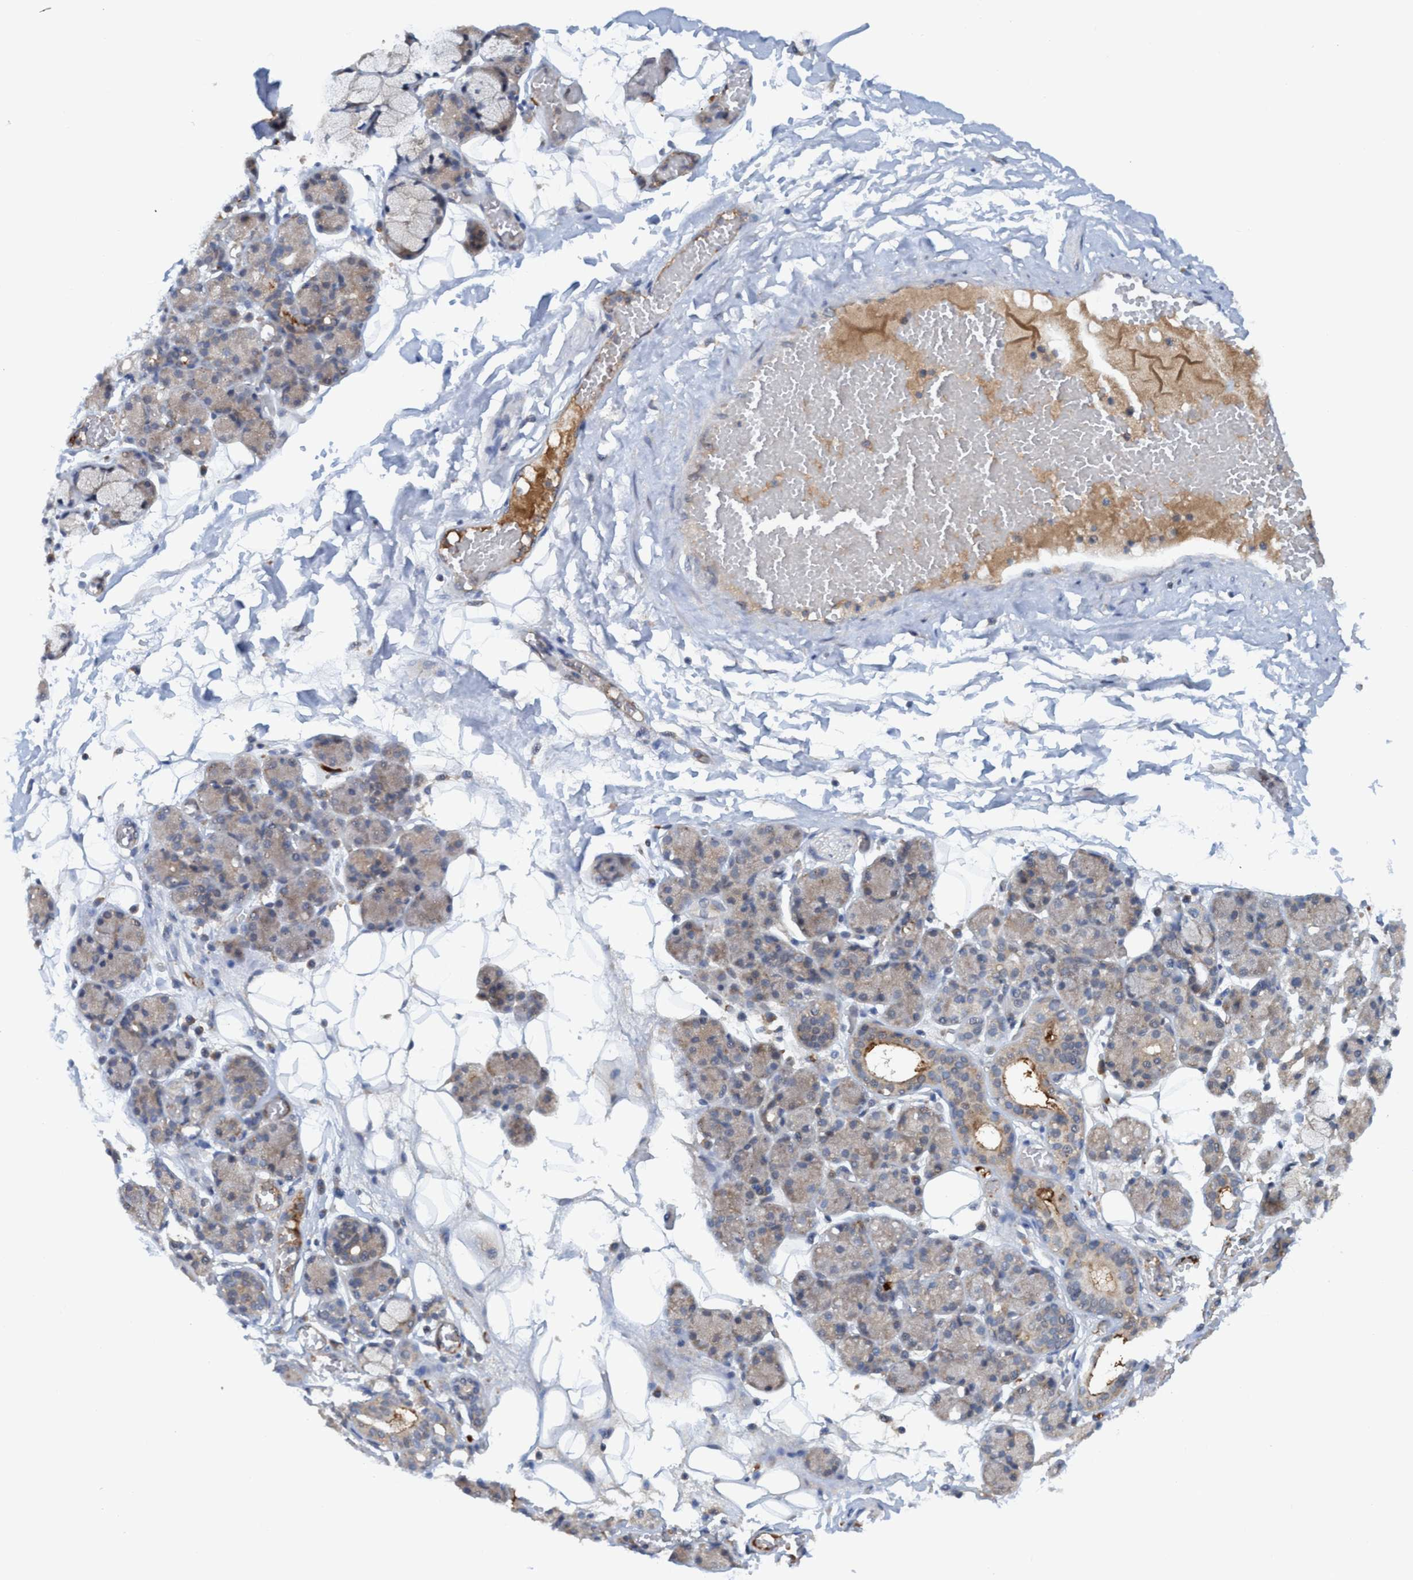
{"staining": {"intensity": "weak", "quantity": "<25%", "location": "cytoplasmic/membranous"}, "tissue": "salivary gland", "cell_type": "Glandular cells", "image_type": "normal", "snomed": [{"axis": "morphology", "description": "Normal tissue, NOS"}, {"axis": "topography", "description": "Salivary gland"}], "caption": "The micrograph exhibits no staining of glandular cells in normal salivary gland. (DAB IHC, high magnification).", "gene": "TRIM65", "patient": {"sex": "male", "age": 63}}